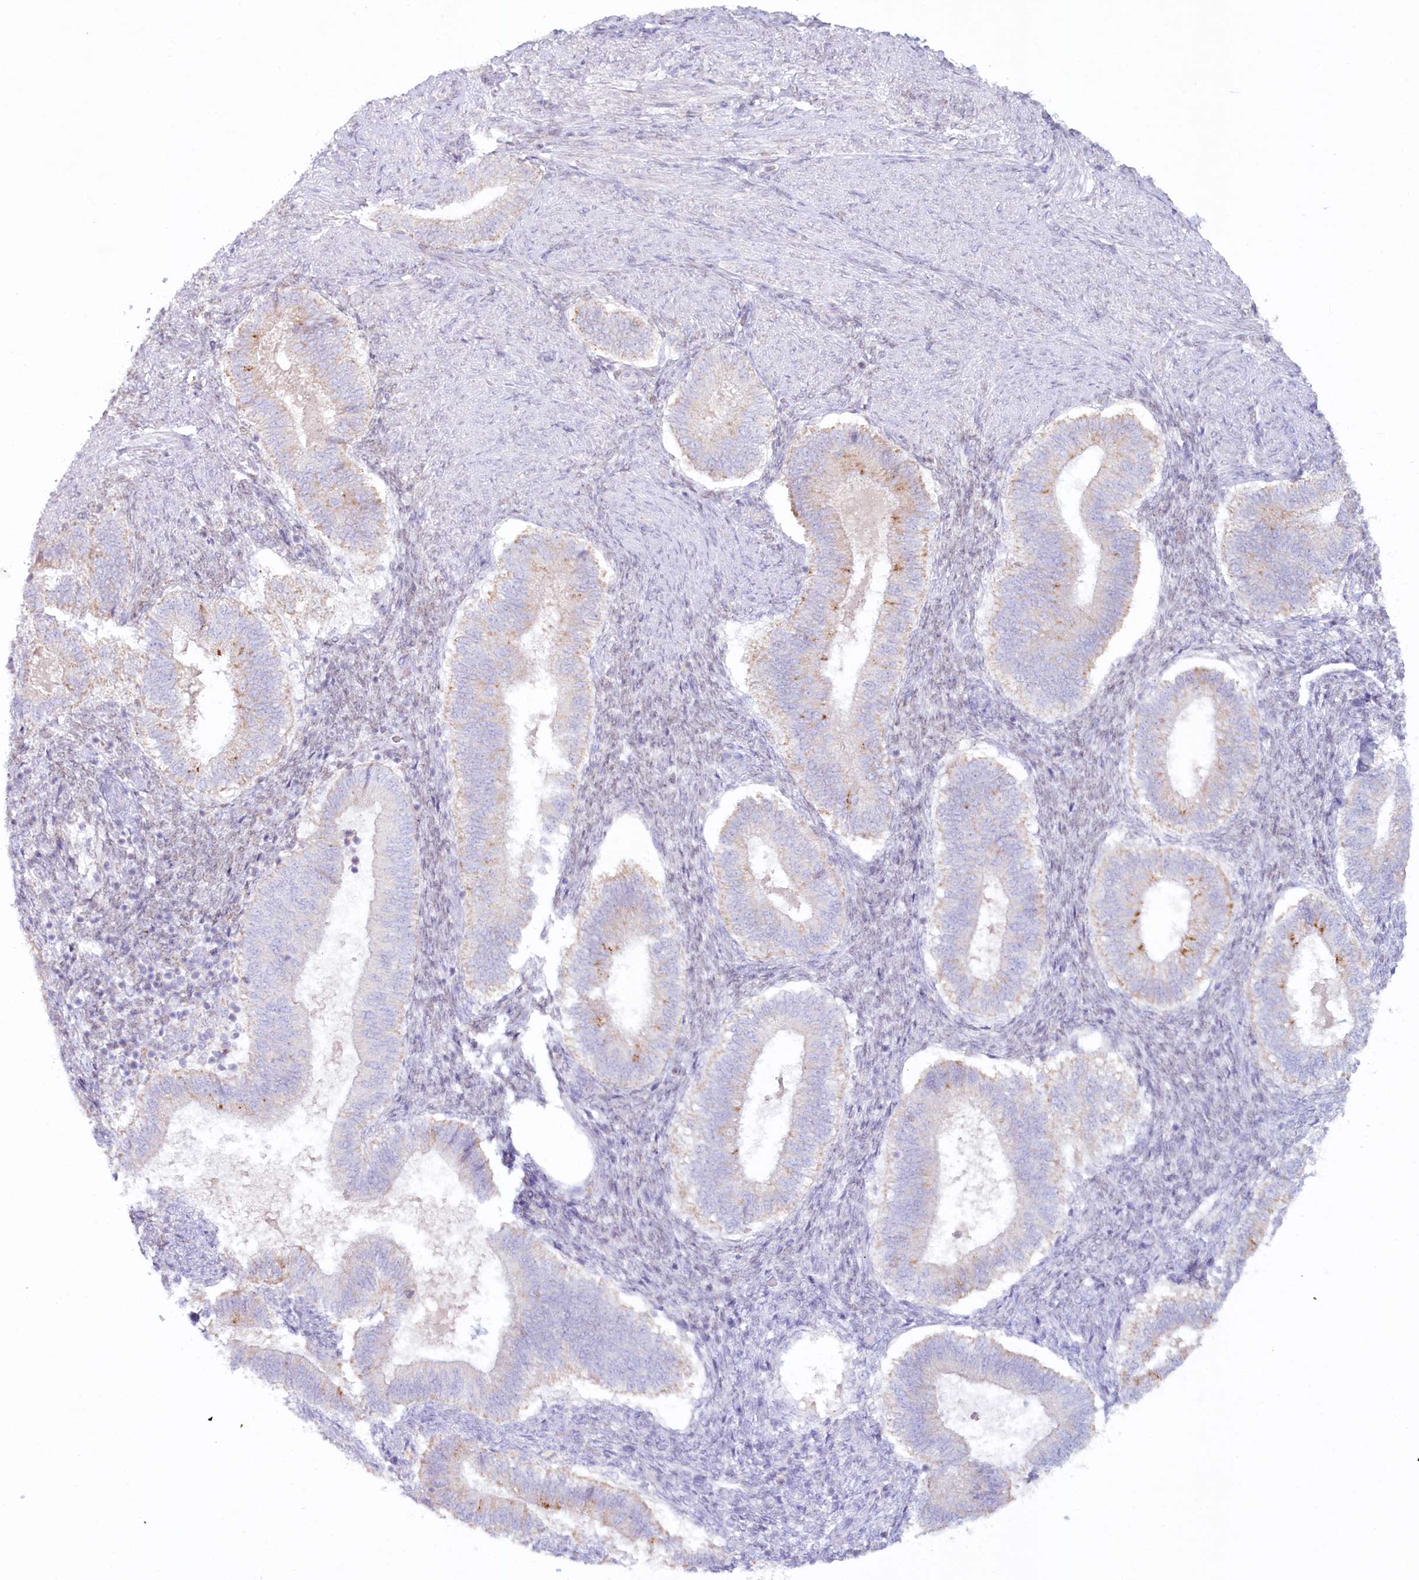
{"staining": {"intensity": "negative", "quantity": "none", "location": "none"}, "tissue": "endometrium", "cell_type": "Cells in endometrial stroma", "image_type": "normal", "snomed": [{"axis": "morphology", "description": "Normal tissue, NOS"}, {"axis": "topography", "description": "Endometrium"}], "caption": "Immunohistochemical staining of unremarkable human endometrium shows no significant positivity in cells in endometrial stroma.", "gene": "PSAPL1", "patient": {"sex": "female", "age": 25}}